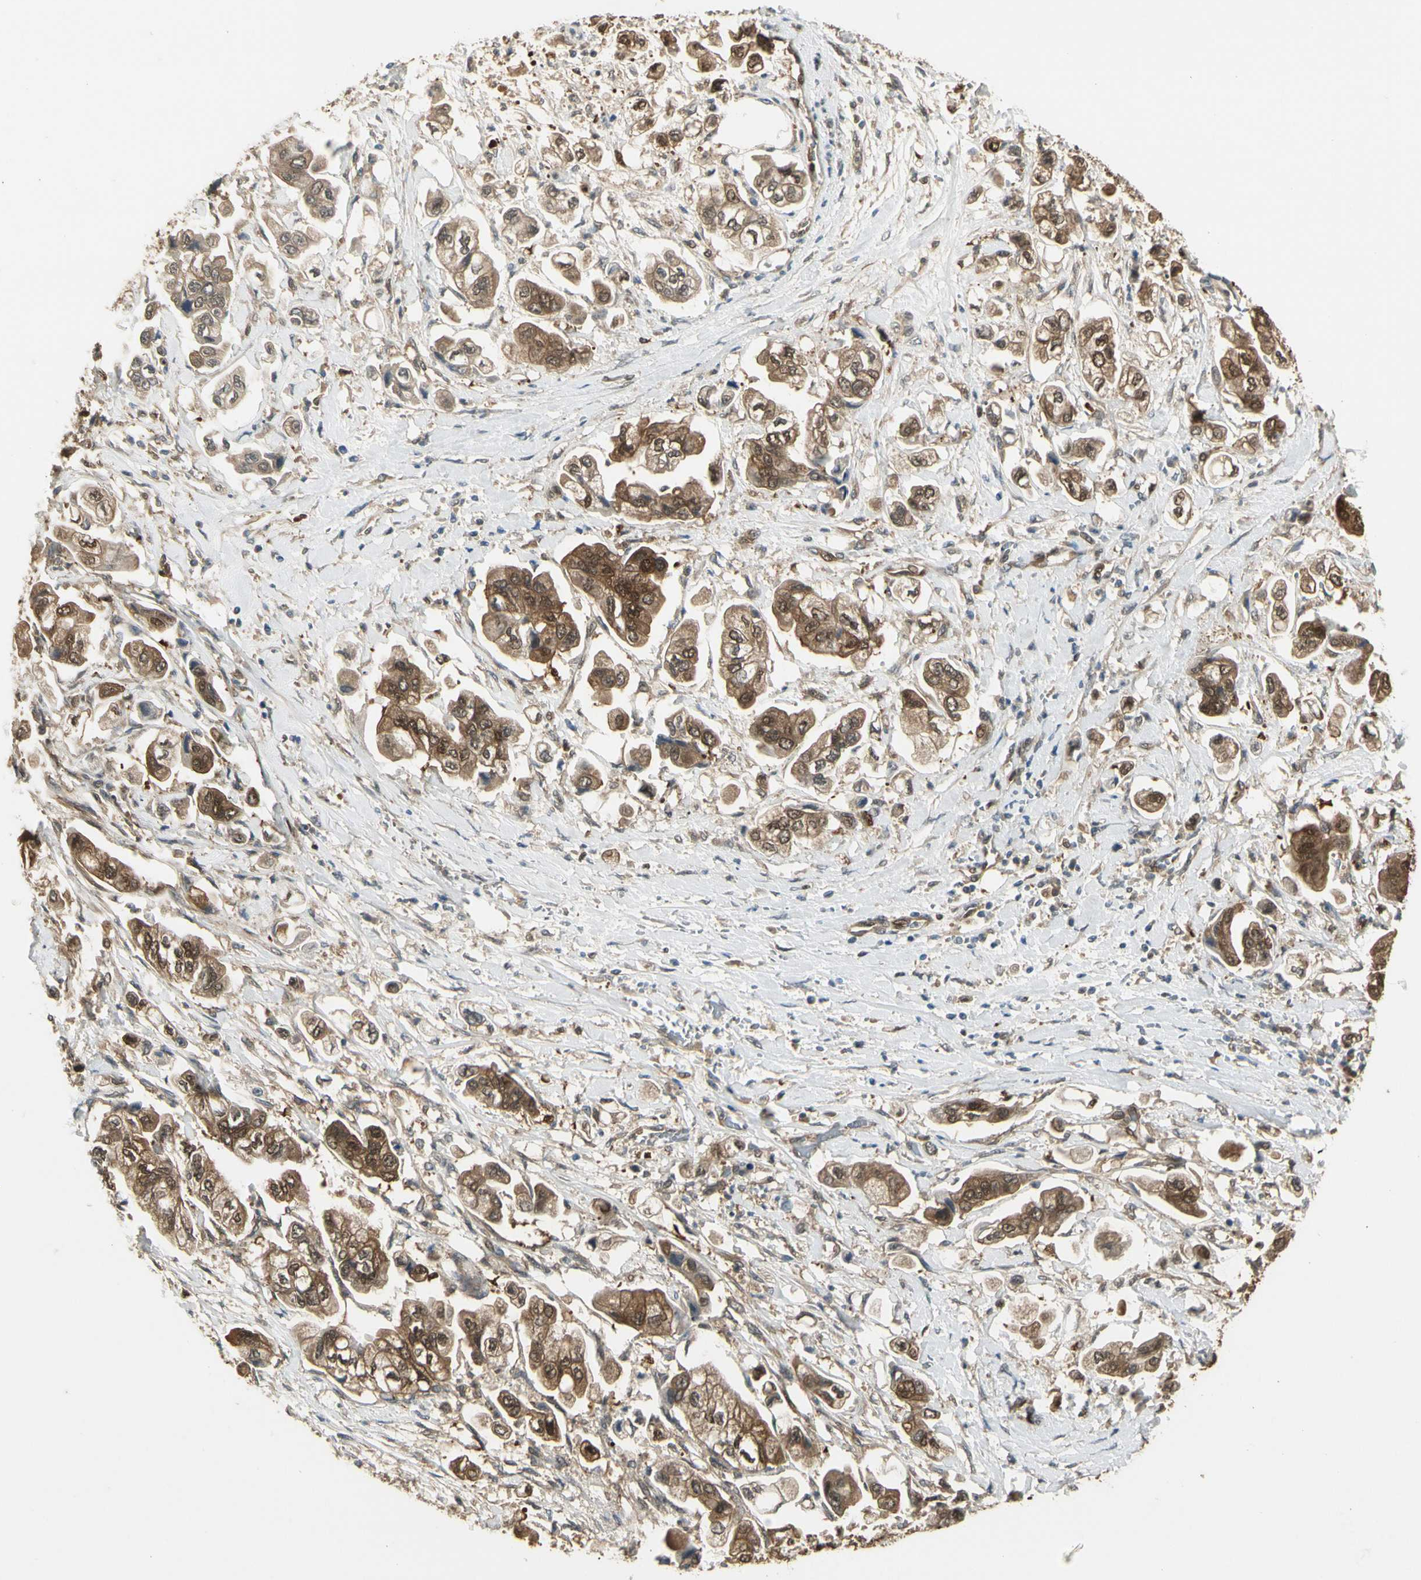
{"staining": {"intensity": "strong", "quantity": ">75%", "location": "cytoplasmic/membranous,nuclear"}, "tissue": "stomach cancer", "cell_type": "Tumor cells", "image_type": "cancer", "snomed": [{"axis": "morphology", "description": "Adenocarcinoma, NOS"}, {"axis": "topography", "description": "Stomach"}], "caption": "Immunohistochemical staining of human adenocarcinoma (stomach) shows high levels of strong cytoplasmic/membranous and nuclear protein expression in approximately >75% of tumor cells.", "gene": "SERPINB6", "patient": {"sex": "male", "age": 62}}